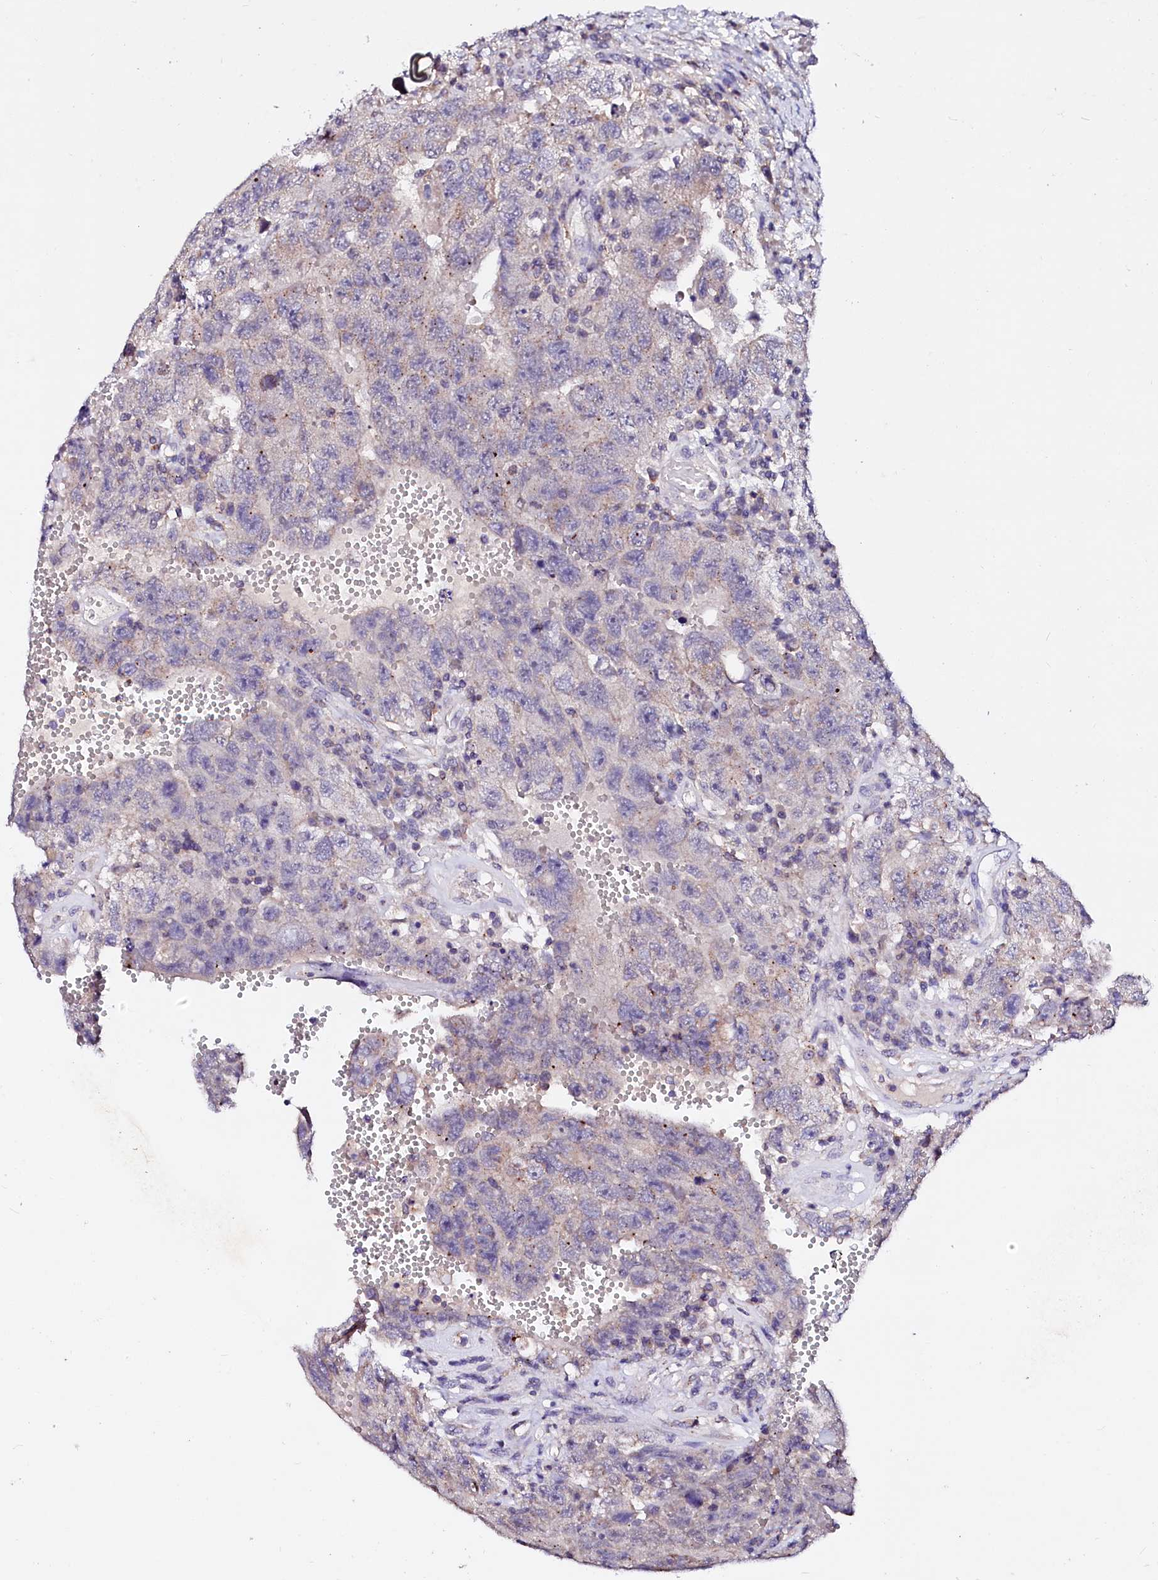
{"staining": {"intensity": "negative", "quantity": "none", "location": "none"}, "tissue": "testis cancer", "cell_type": "Tumor cells", "image_type": "cancer", "snomed": [{"axis": "morphology", "description": "Carcinoma, Embryonal, NOS"}, {"axis": "topography", "description": "Testis"}], "caption": "A micrograph of human embryonal carcinoma (testis) is negative for staining in tumor cells.", "gene": "NALF1", "patient": {"sex": "male", "age": 26}}